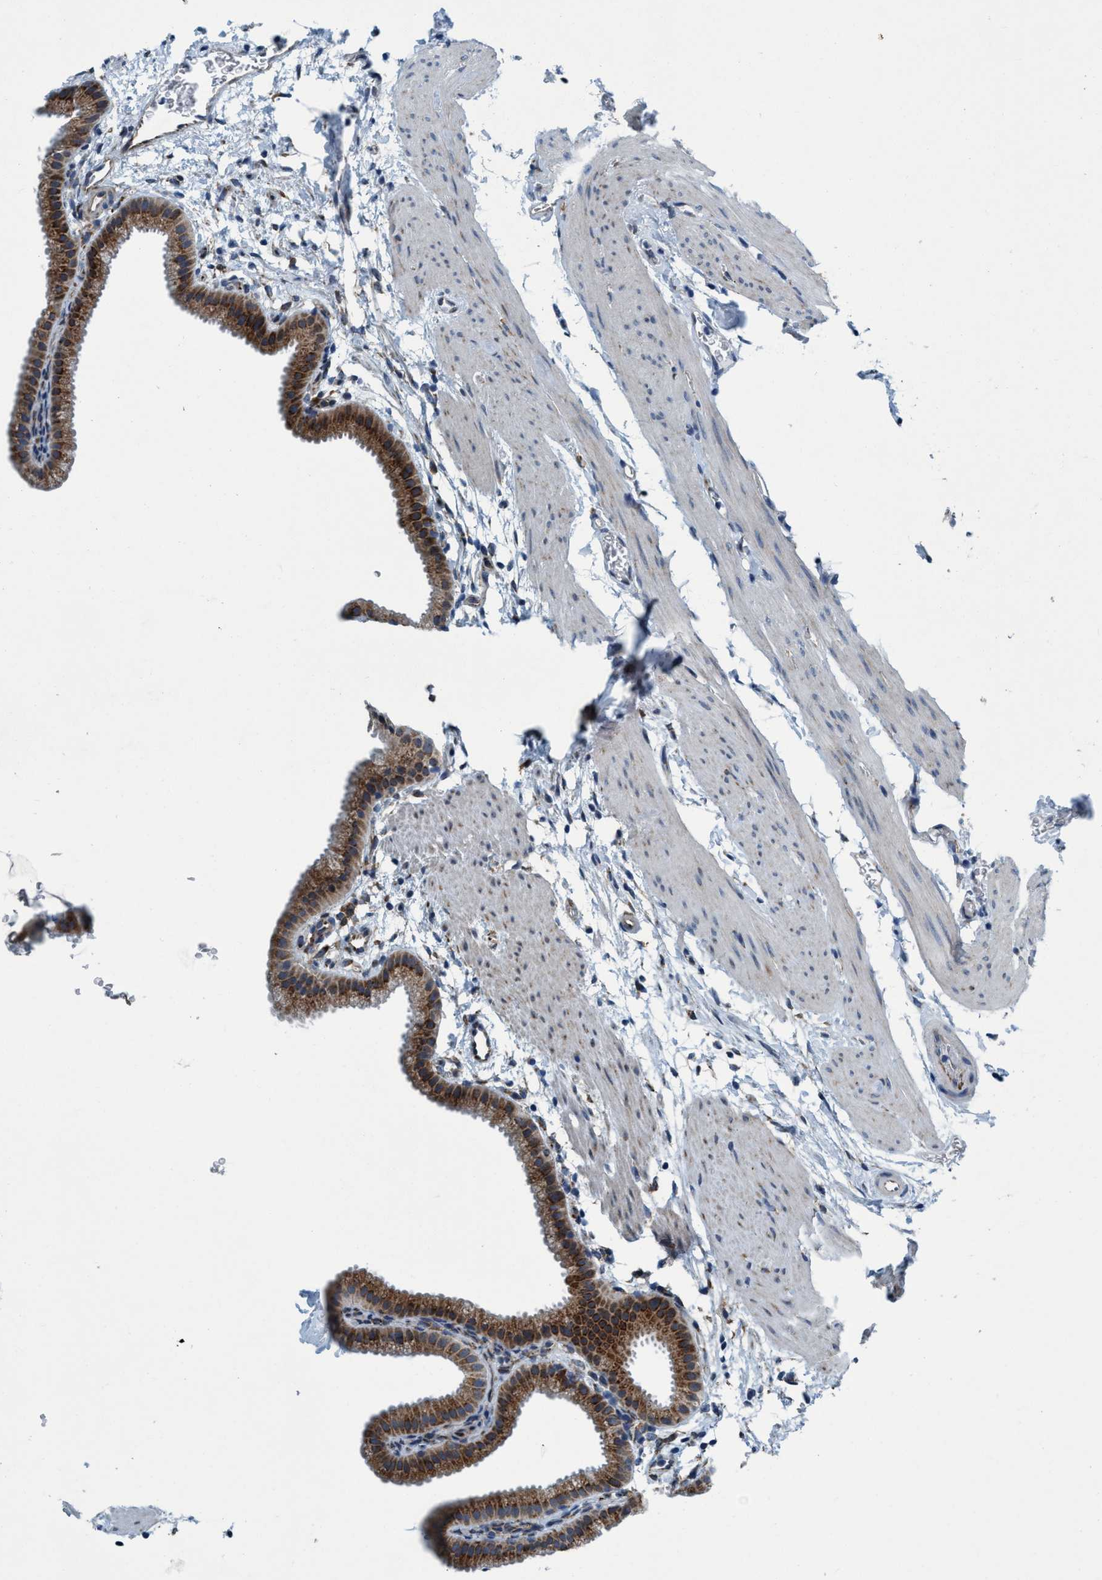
{"staining": {"intensity": "strong", "quantity": ">75%", "location": "cytoplasmic/membranous"}, "tissue": "gallbladder", "cell_type": "Glandular cells", "image_type": "normal", "snomed": [{"axis": "morphology", "description": "Normal tissue, NOS"}, {"axis": "topography", "description": "Gallbladder"}], "caption": "A brown stain shows strong cytoplasmic/membranous expression of a protein in glandular cells of benign gallbladder. The protein of interest is shown in brown color, while the nuclei are stained blue.", "gene": "ARMC9", "patient": {"sex": "female", "age": 64}}